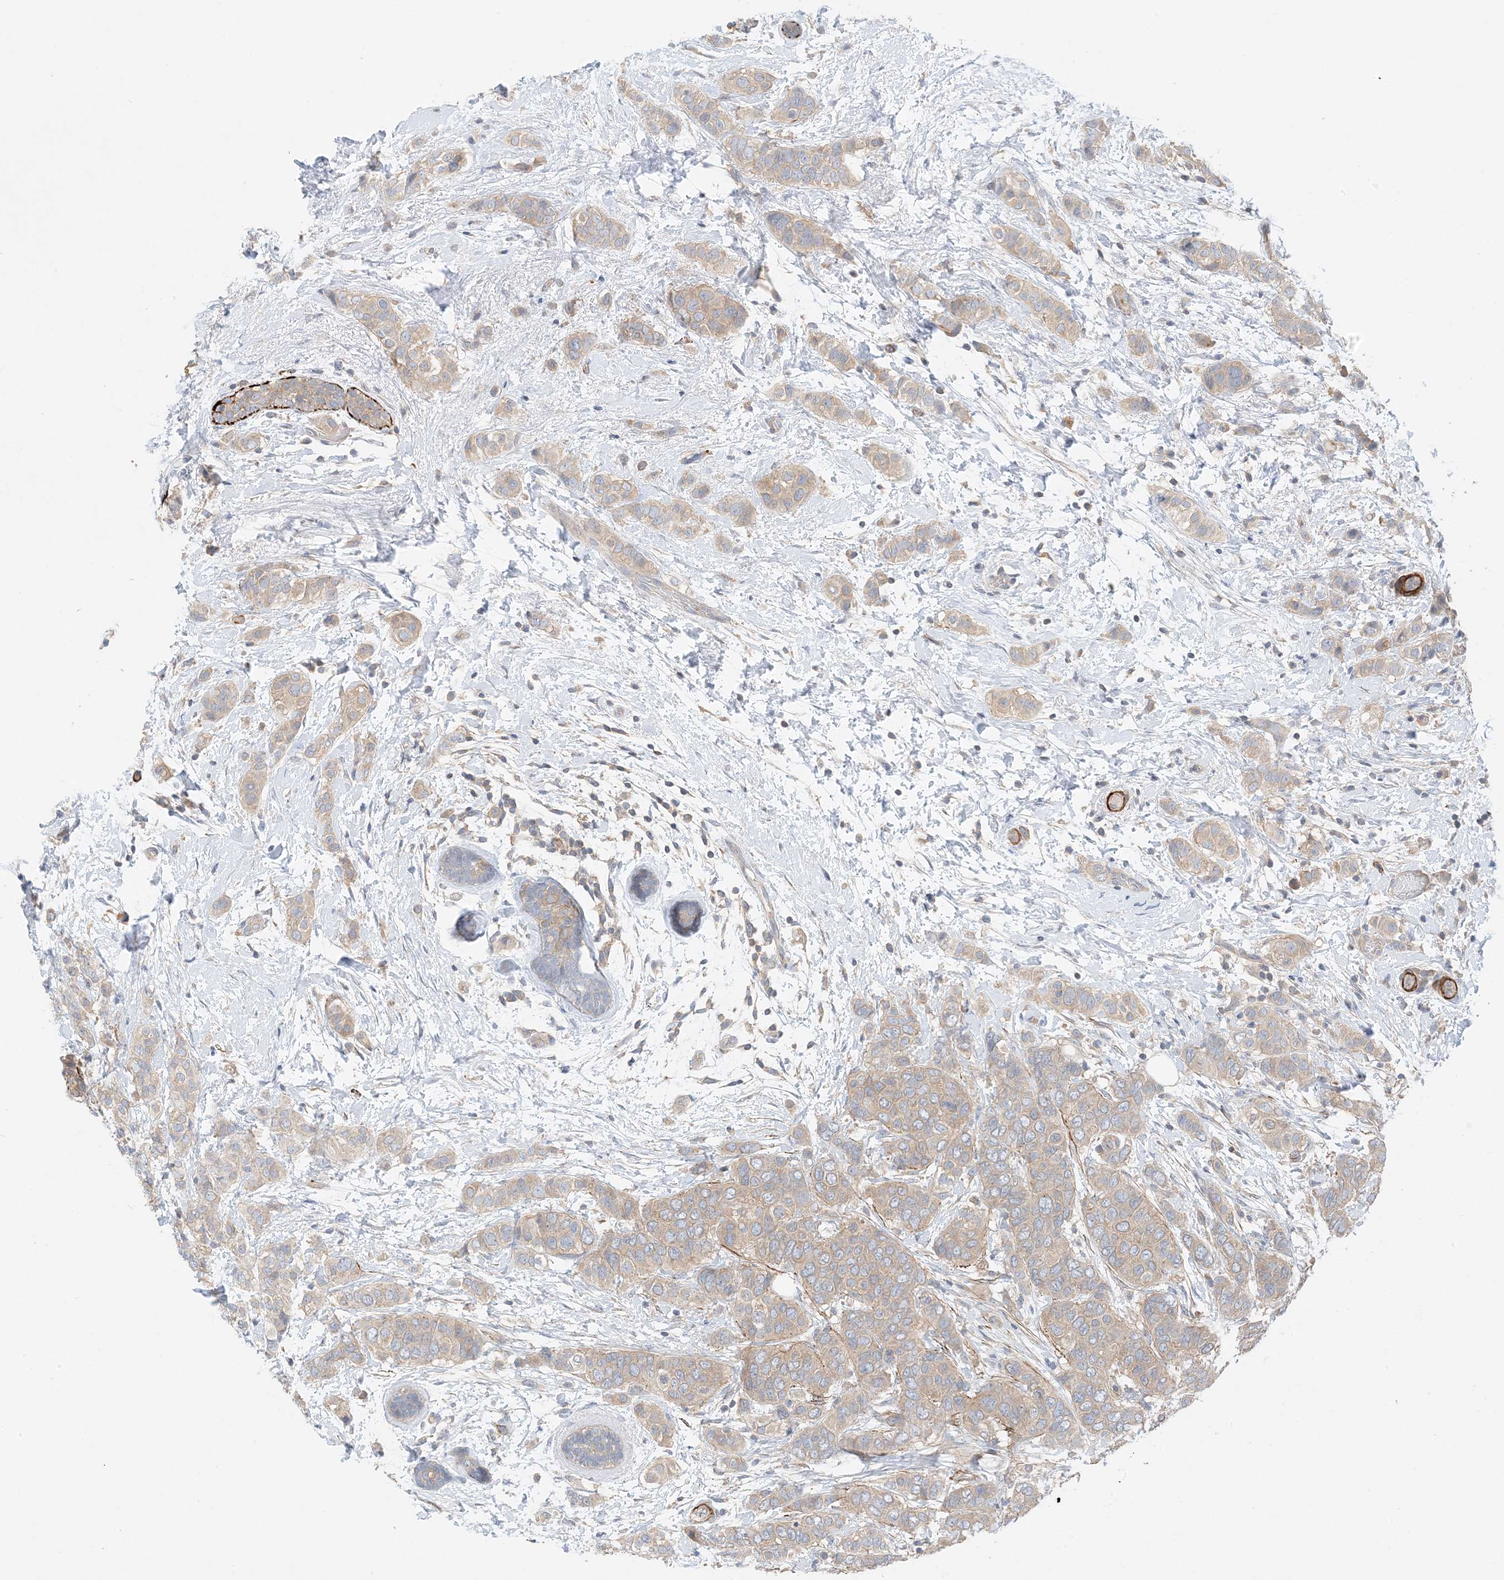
{"staining": {"intensity": "weak", "quantity": "25%-75%", "location": "cytoplasmic/membranous"}, "tissue": "breast cancer", "cell_type": "Tumor cells", "image_type": "cancer", "snomed": [{"axis": "morphology", "description": "Lobular carcinoma"}, {"axis": "topography", "description": "Breast"}], "caption": "Breast lobular carcinoma stained with DAB (3,3'-diaminobenzidine) IHC reveals low levels of weak cytoplasmic/membranous expression in approximately 25%-75% of tumor cells.", "gene": "KIFBP", "patient": {"sex": "female", "age": 51}}